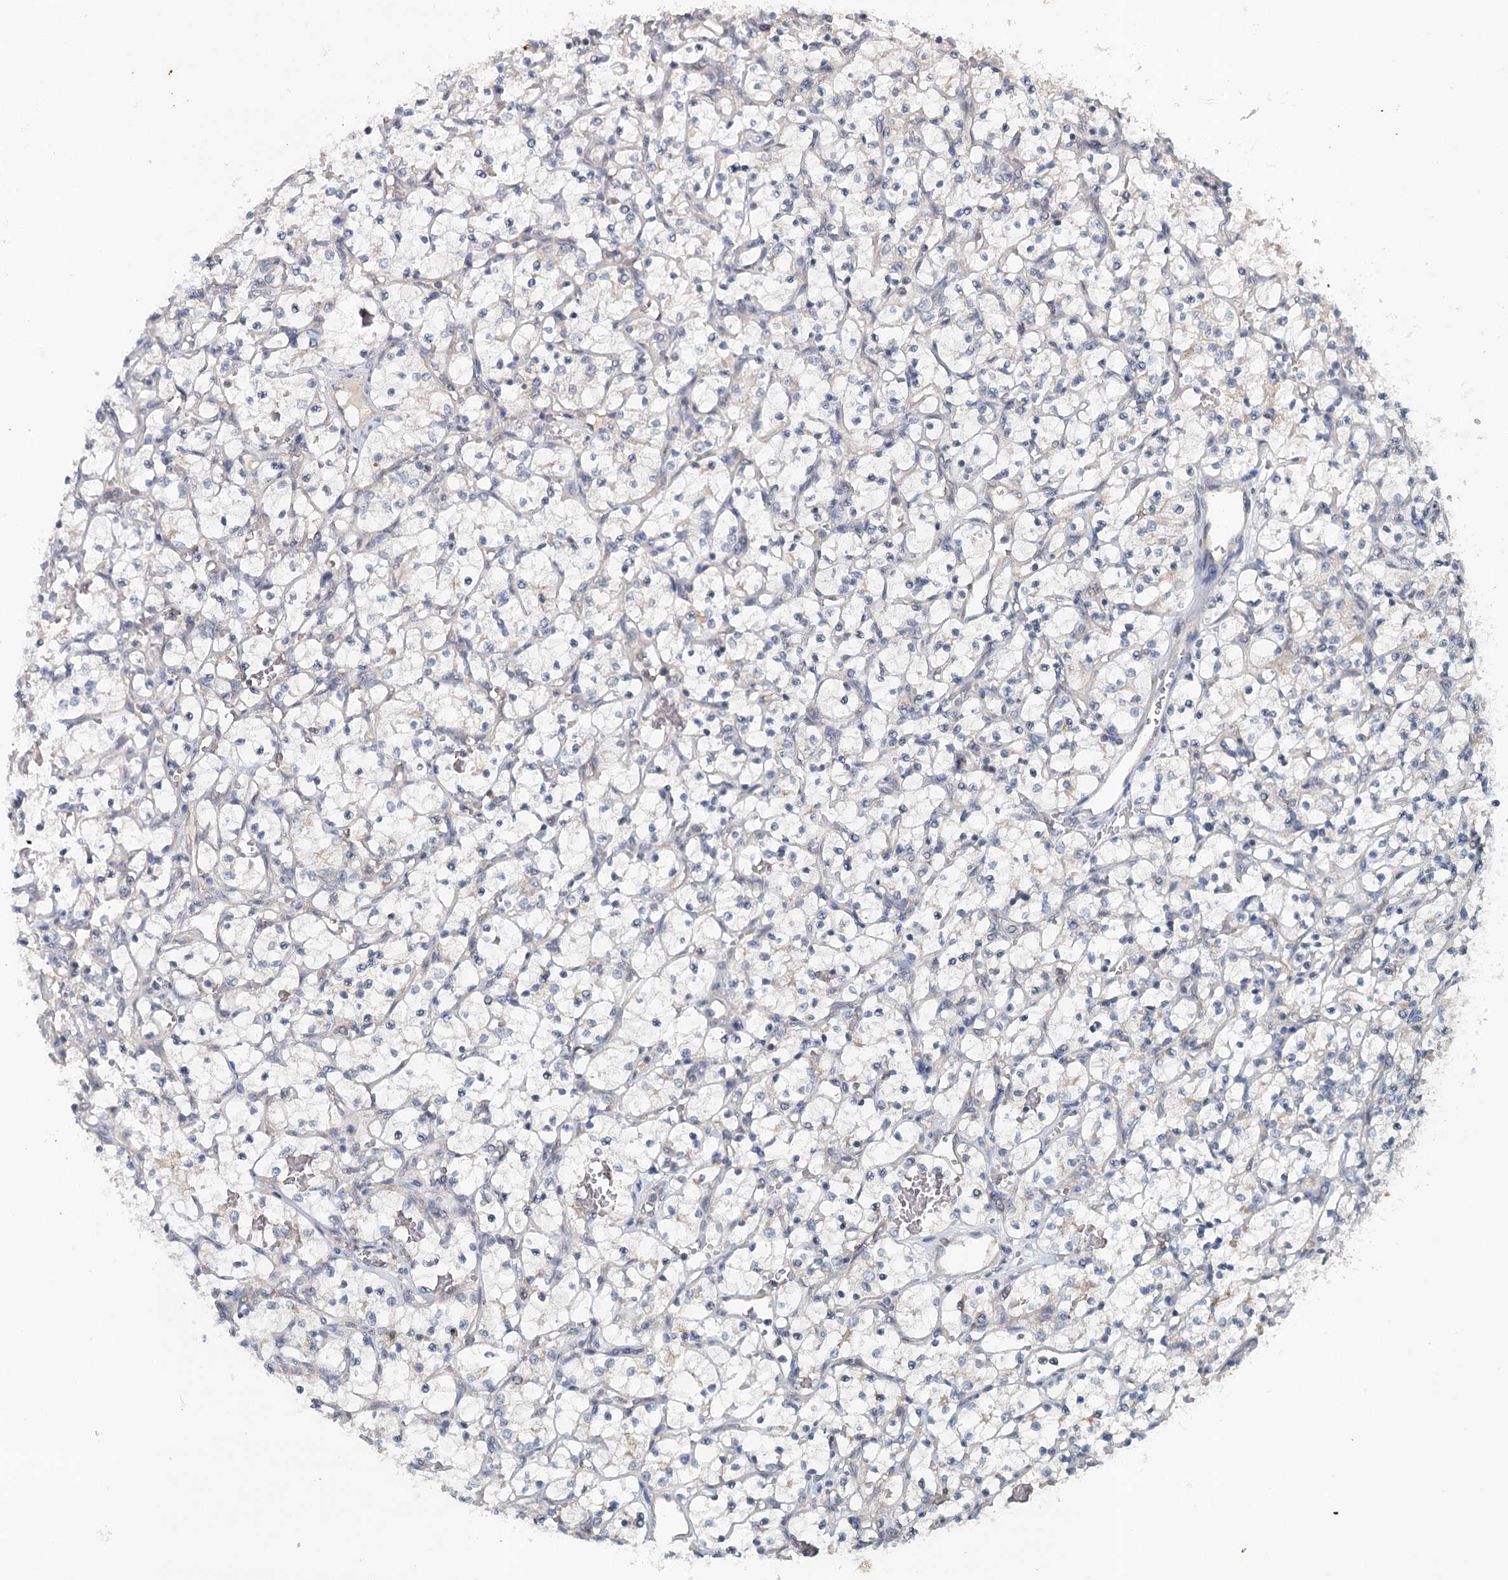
{"staining": {"intensity": "negative", "quantity": "none", "location": "none"}, "tissue": "renal cancer", "cell_type": "Tumor cells", "image_type": "cancer", "snomed": [{"axis": "morphology", "description": "Adenocarcinoma, NOS"}, {"axis": "topography", "description": "Kidney"}], "caption": "There is no significant expression in tumor cells of adenocarcinoma (renal).", "gene": "SYNPO", "patient": {"sex": "female", "age": 69}}